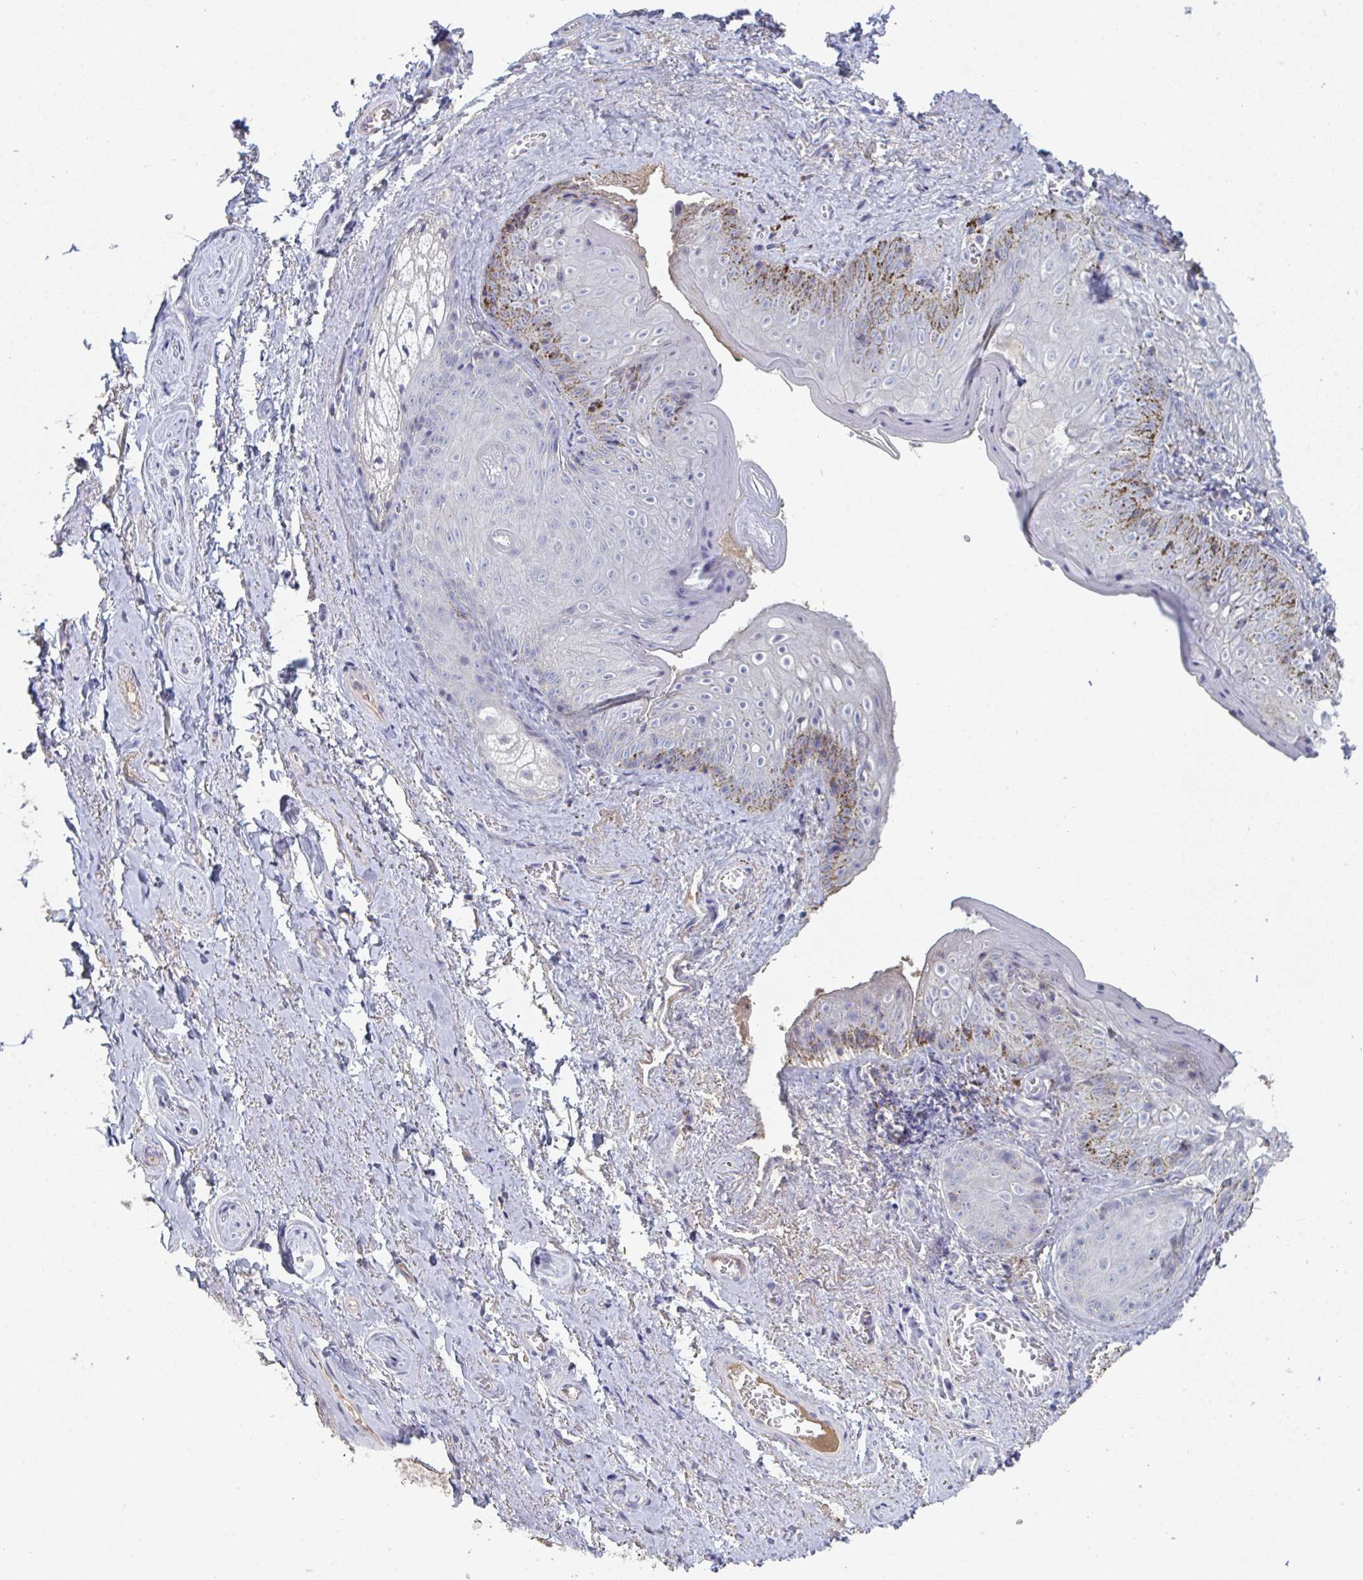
{"staining": {"intensity": "moderate", "quantity": "<25%", "location": "cytoplasmic/membranous"}, "tissue": "vagina", "cell_type": "Squamous epithelial cells", "image_type": "normal", "snomed": [{"axis": "morphology", "description": "Normal tissue, NOS"}, {"axis": "topography", "description": "Vulva"}, {"axis": "topography", "description": "Vagina"}, {"axis": "topography", "description": "Peripheral nerve tissue"}], "caption": "A photomicrograph of human vagina stained for a protein displays moderate cytoplasmic/membranous brown staining in squamous epithelial cells. Nuclei are stained in blue.", "gene": "HGFAC", "patient": {"sex": "female", "age": 66}}